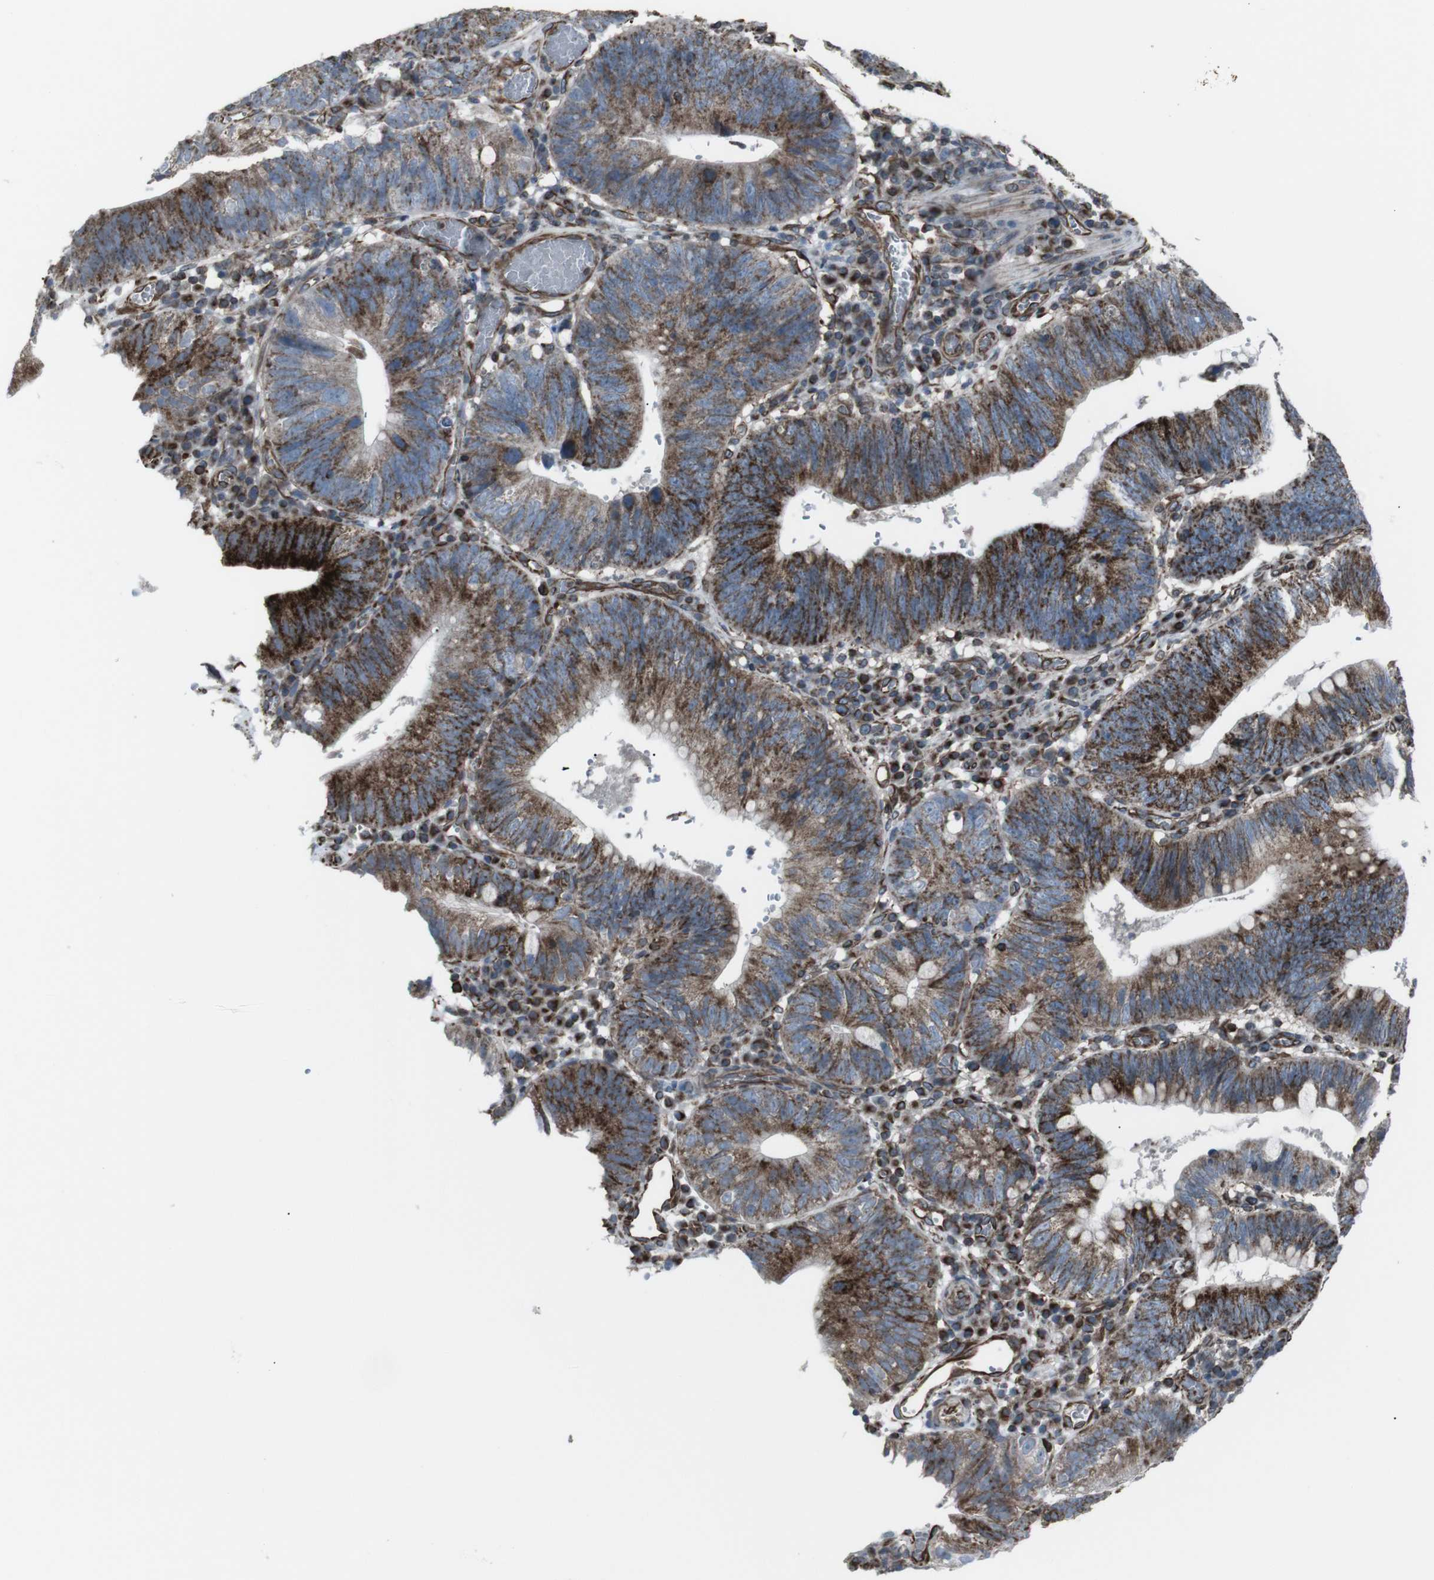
{"staining": {"intensity": "strong", "quantity": ">75%", "location": "cytoplasmic/membranous"}, "tissue": "stomach cancer", "cell_type": "Tumor cells", "image_type": "cancer", "snomed": [{"axis": "morphology", "description": "Adenocarcinoma, NOS"}, {"axis": "topography", "description": "Stomach"}], "caption": "Adenocarcinoma (stomach) stained for a protein (brown) shows strong cytoplasmic/membranous positive expression in approximately >75% of tumor cells.", "gene": "TMEM141", "patient": {"sex": "male", "age": 59}}